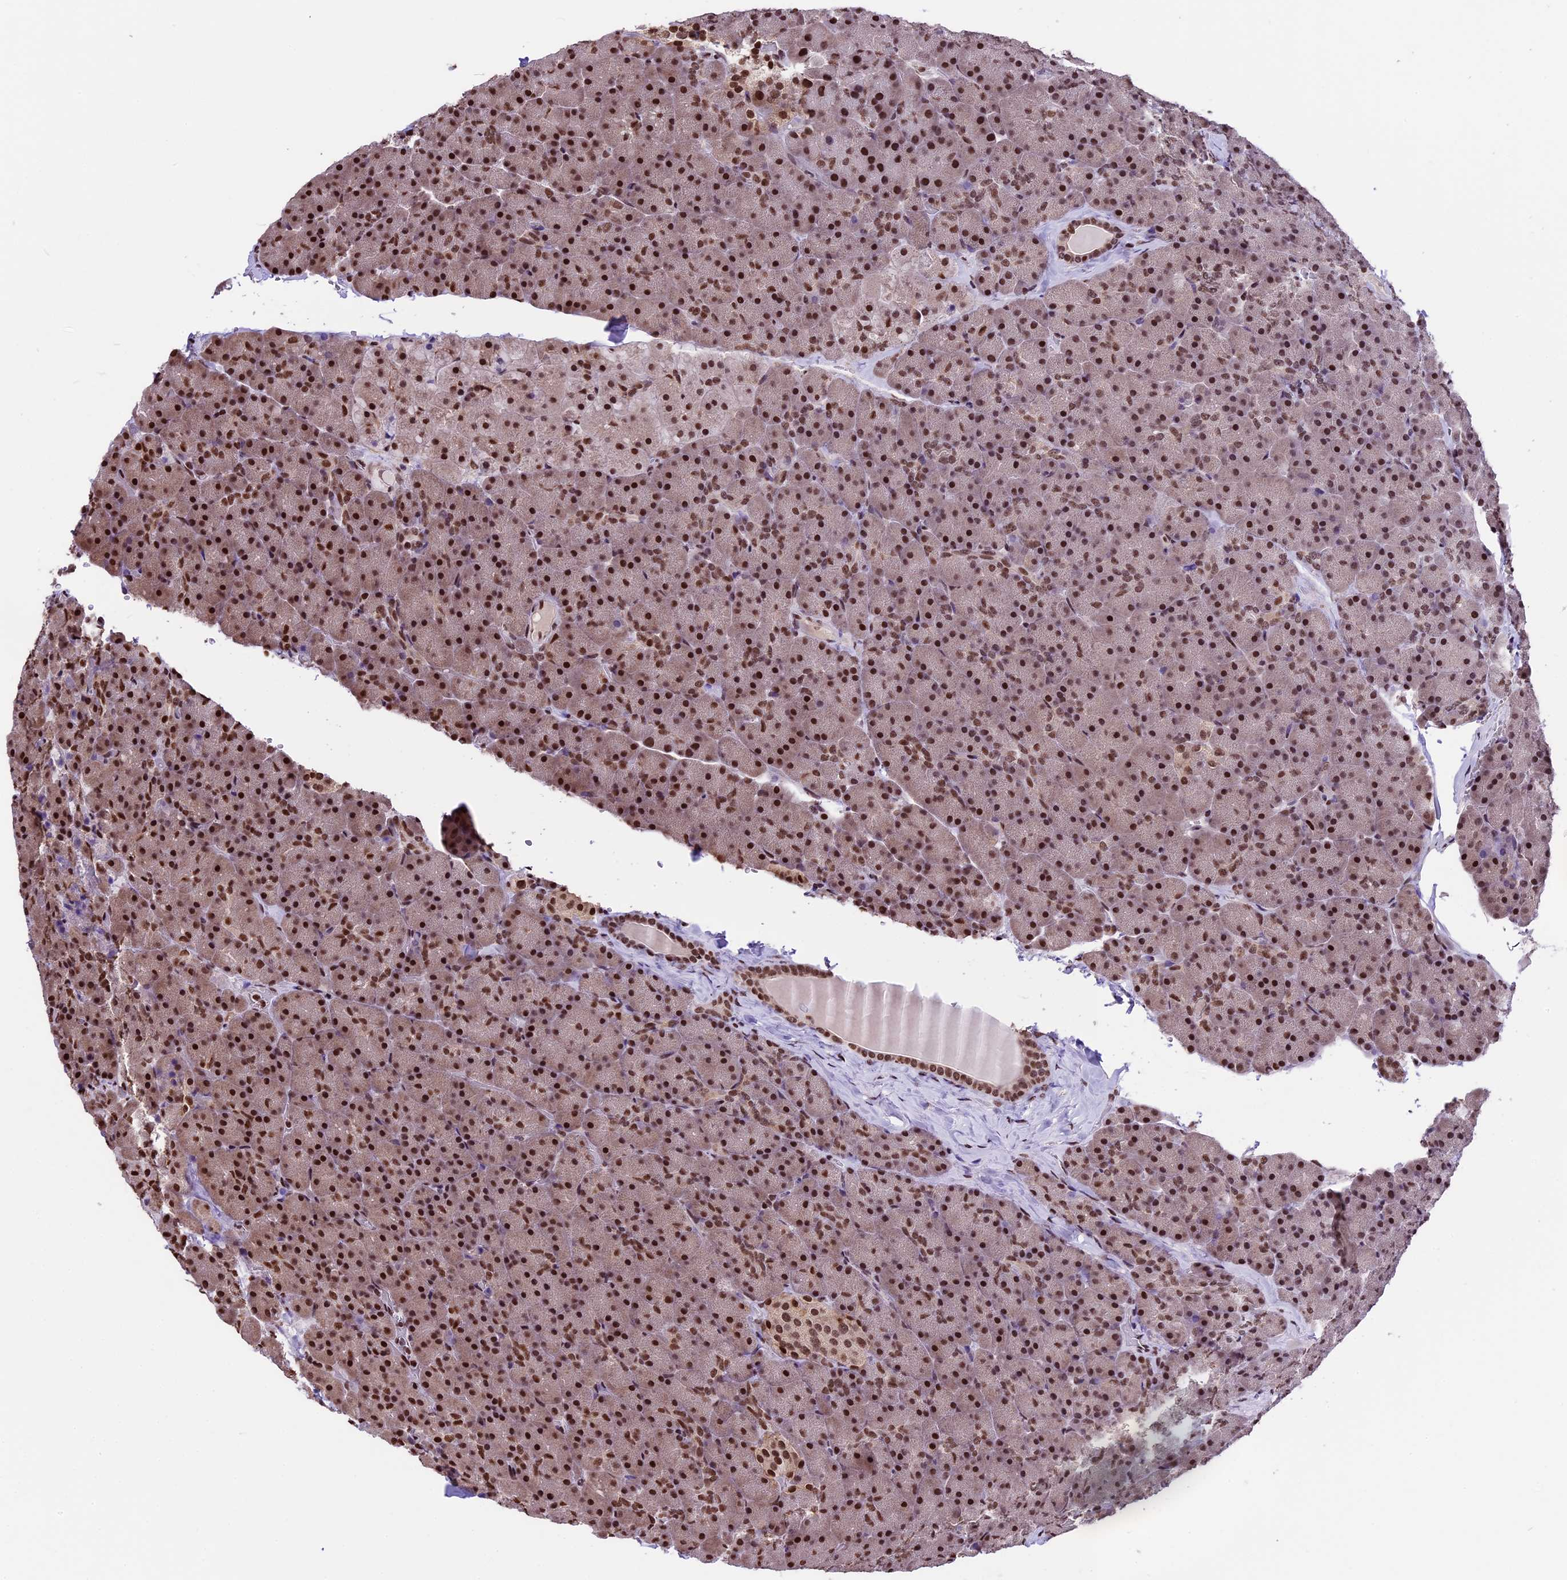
{"staining": {"intensity": "strong", "quantity": ">75%", "location": "nuclear"}, "tissue": "pancreas", "cell_type": "Exocrine glandular cells", "image_type": "normal", "snomed": [{"axis": "morphology", "description": "Normal tissue, NOS"}, {"axis": "topography", "description": "Pancreas"}], "caption": "Protein analysis of unremarkable pancreas shows strong nuclear positivity in about >75% of exocrine glandular cells. (DAB = brown stain, brightfield microscopy at high magnification).", "gene": "POLR3E", "patient": {"sex": "male", "age": 36}}